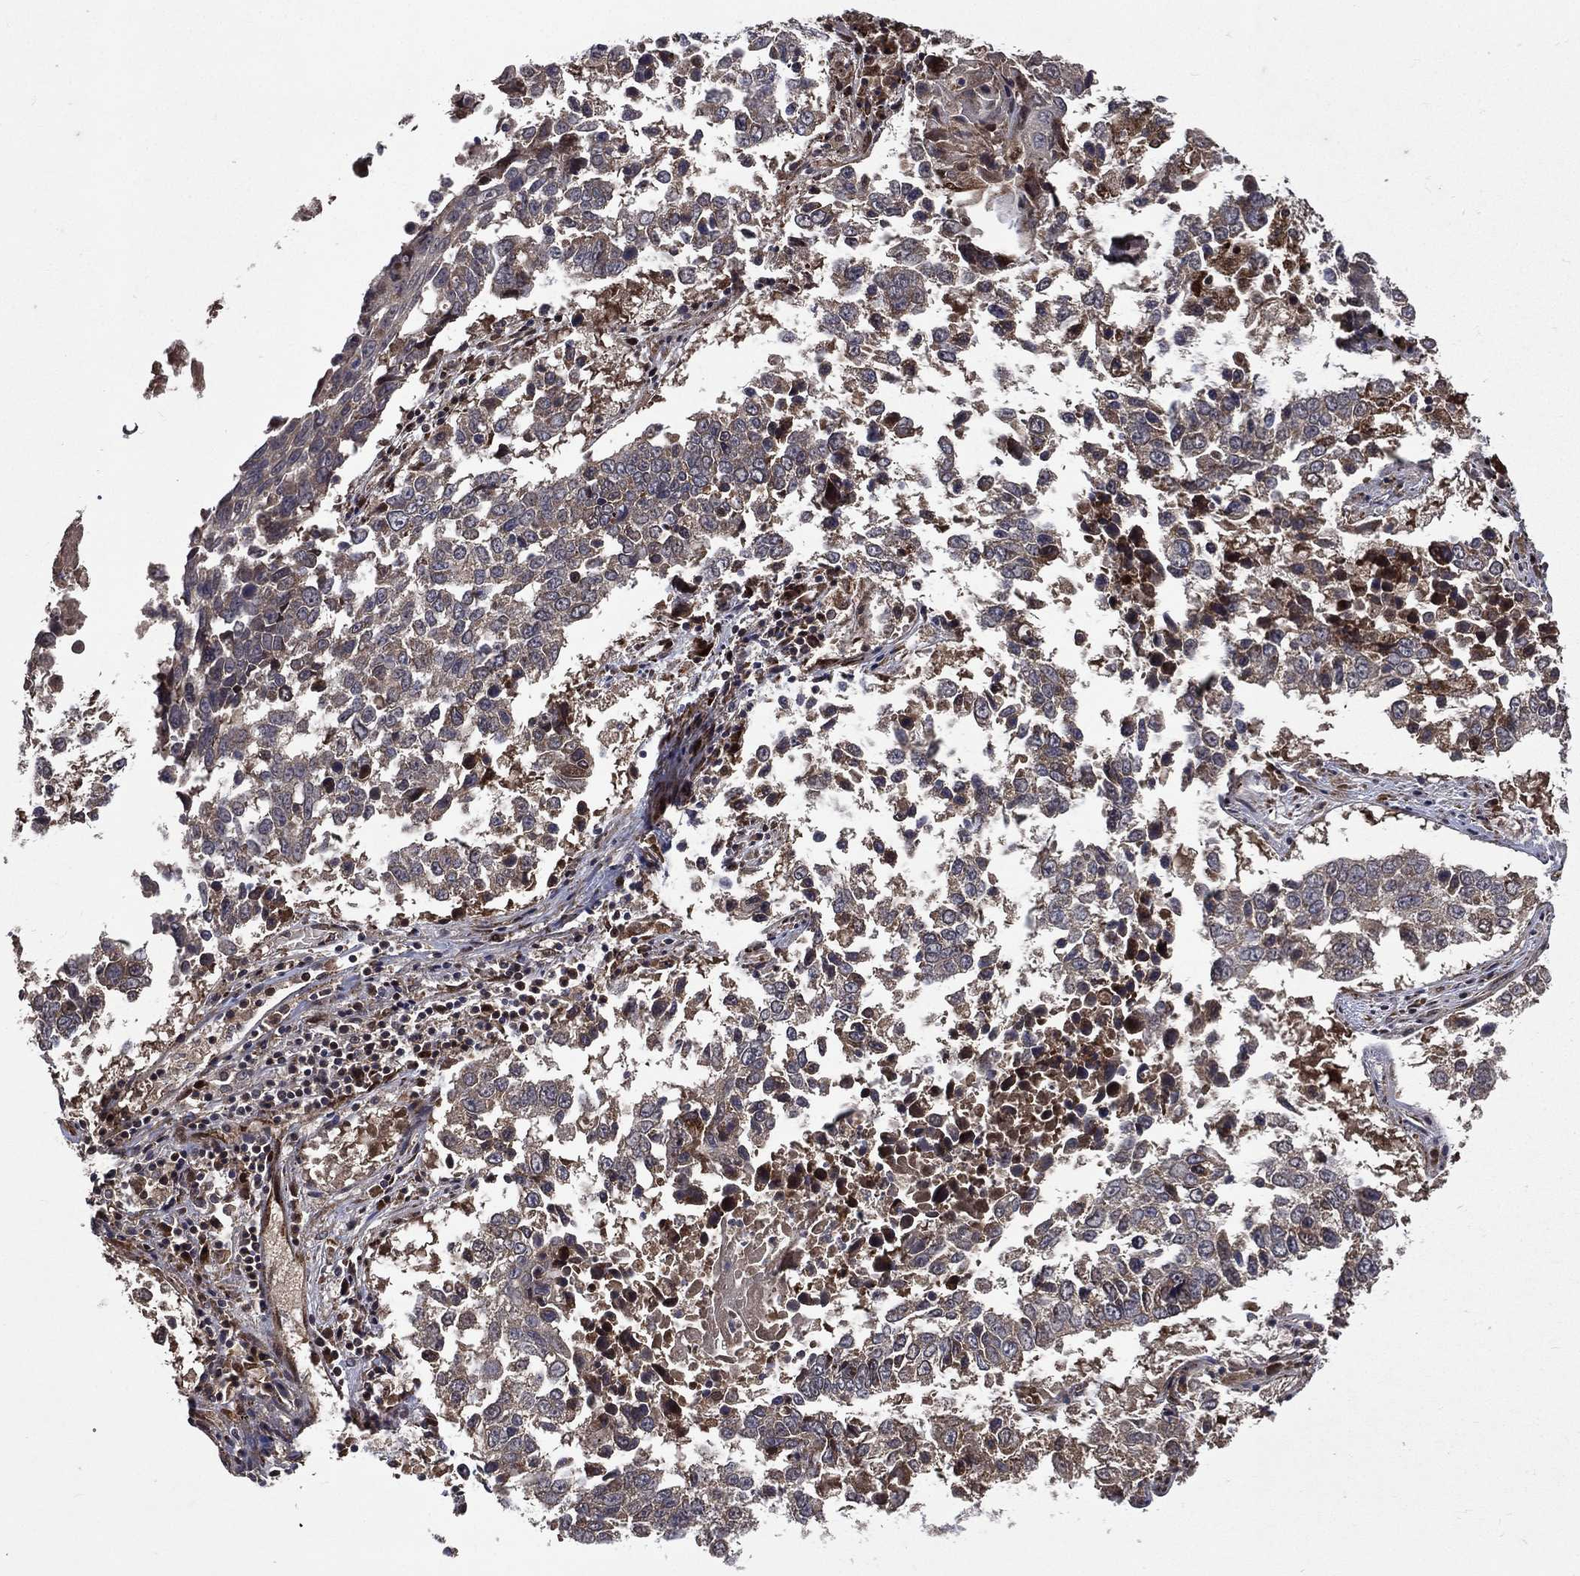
{"staining": {"intensity": "strong", "quantity": "25%-75%", "location": "cytoplasmic/membranous,nuclear"}, "tissue": "lung cancer", "cell_type": "Tumor cells", "image_type": "cancer", "snomed": [{"axis": "morphology", "description": "Squamous cell carcinoma, NOS"}, {"axis": "topography", "description": "Lung"}], "caption": "This micrograph demonstrates lung cancer (squamous cell carcinoma) stained with immunohistochemistry to label a protein in brown. The cytoplasmic/membranous and nuclear of tumor cells show strong positivity for the protein. Nuclei are counter-stained blue.", "gene": "RAB11FIP4", "patient": {"sex": "male", "age": 82}}